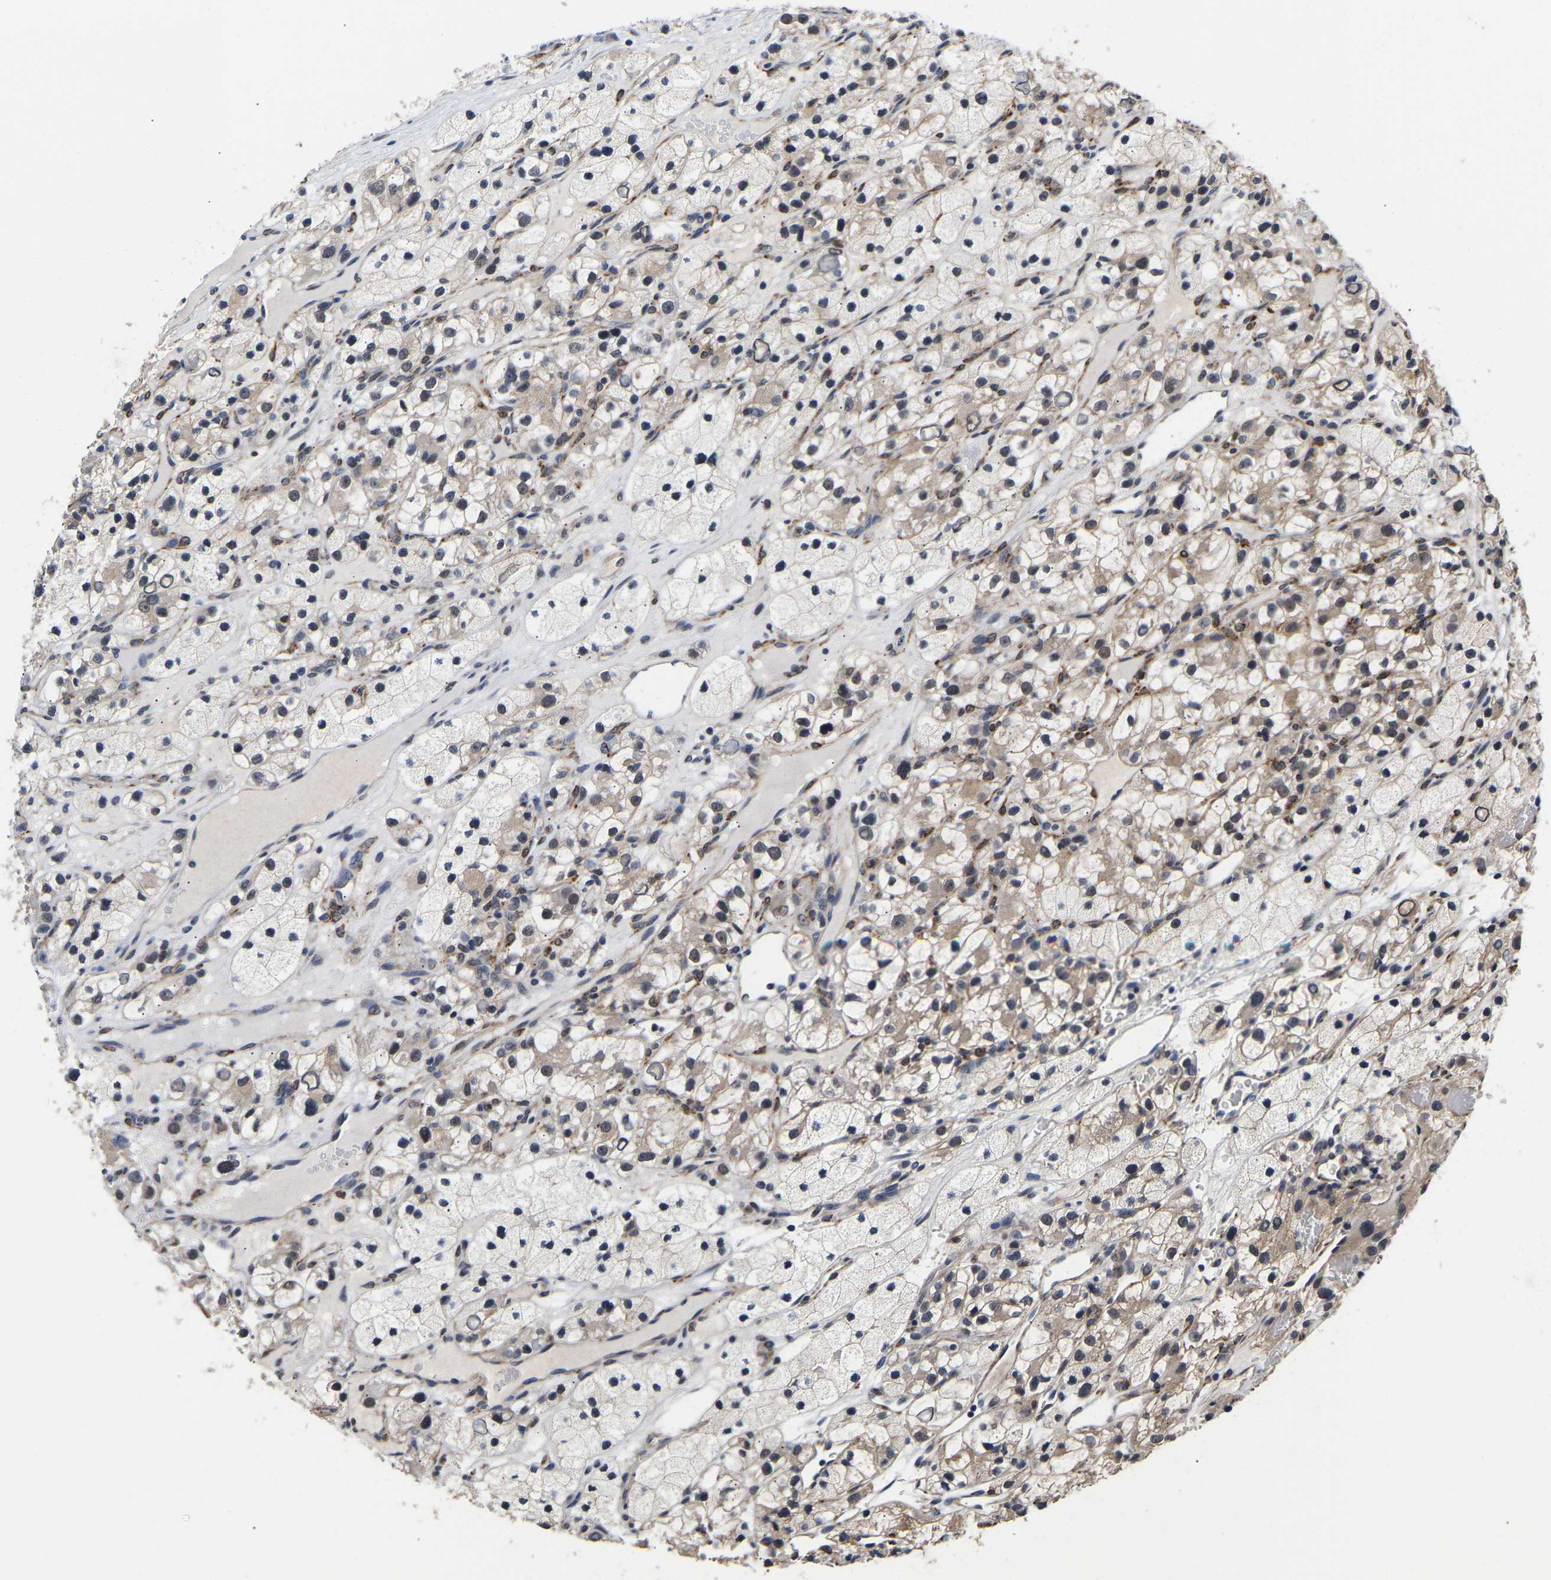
{"staining": {"intensity": "weak", "quantity": "25%-75%", "location": "cytoplasmic/membranous"}, "tissue": "renal cancer", "cell_type": "Tumor cells", "image_type": "cancer", "snomed": [{"axis": "morphology", "description": "Adenocarcinoma, NOS"}, {"axis": "topography", "description": "Kidney"}], "caption": "The image exhibits immunohistochemical staining of adenocarcinoma (renal). There is weak cytoplasmic/membranous positivity is appreciated in approximately 25%-75% of tumor cells.", "gene": "METTL16", "patient": {"sex": "female", "age": 57}}